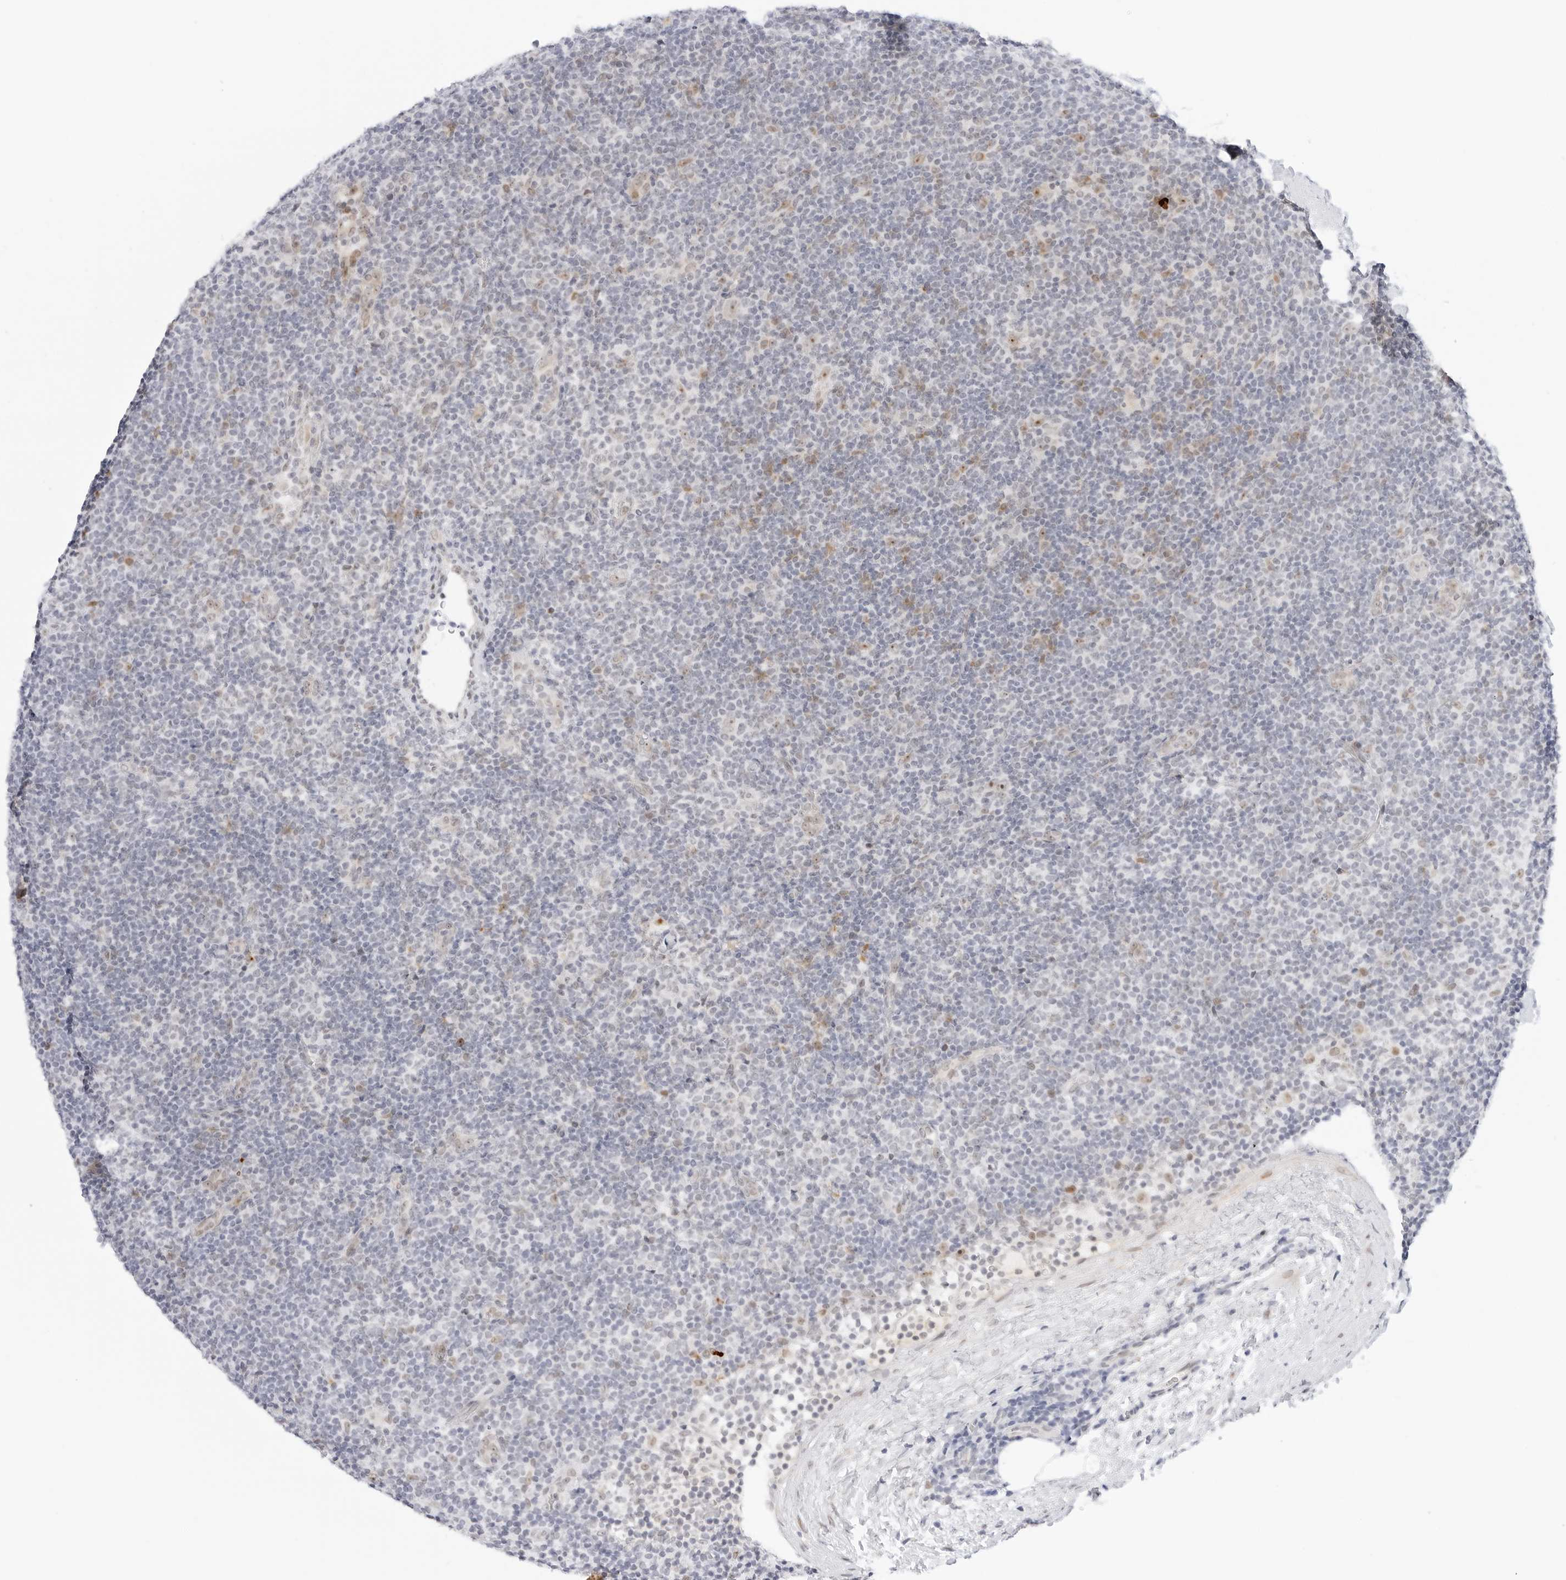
{"staining": {"intensity": "moderate", "quantity": "25%-75%", "location": "nuclear"}, "tissue": "lymphoma", "cell_type": "Tumor cells", "image_type": "cancer", "snomed": [{"axis": "morphology", "description": "Hodgkin's disease, NOS"}, {"axis": "topography", "description": "Lymph node"}], "caption": "Moderate nuclear positivity is appreciated in about 25%-75% of tumor cells in Hodgkin's disease. The protein is shown in brown color, while the nuclei are stained blue.", "gene": "HIPK3", "patient": {"sex": "female", "age": 57}}